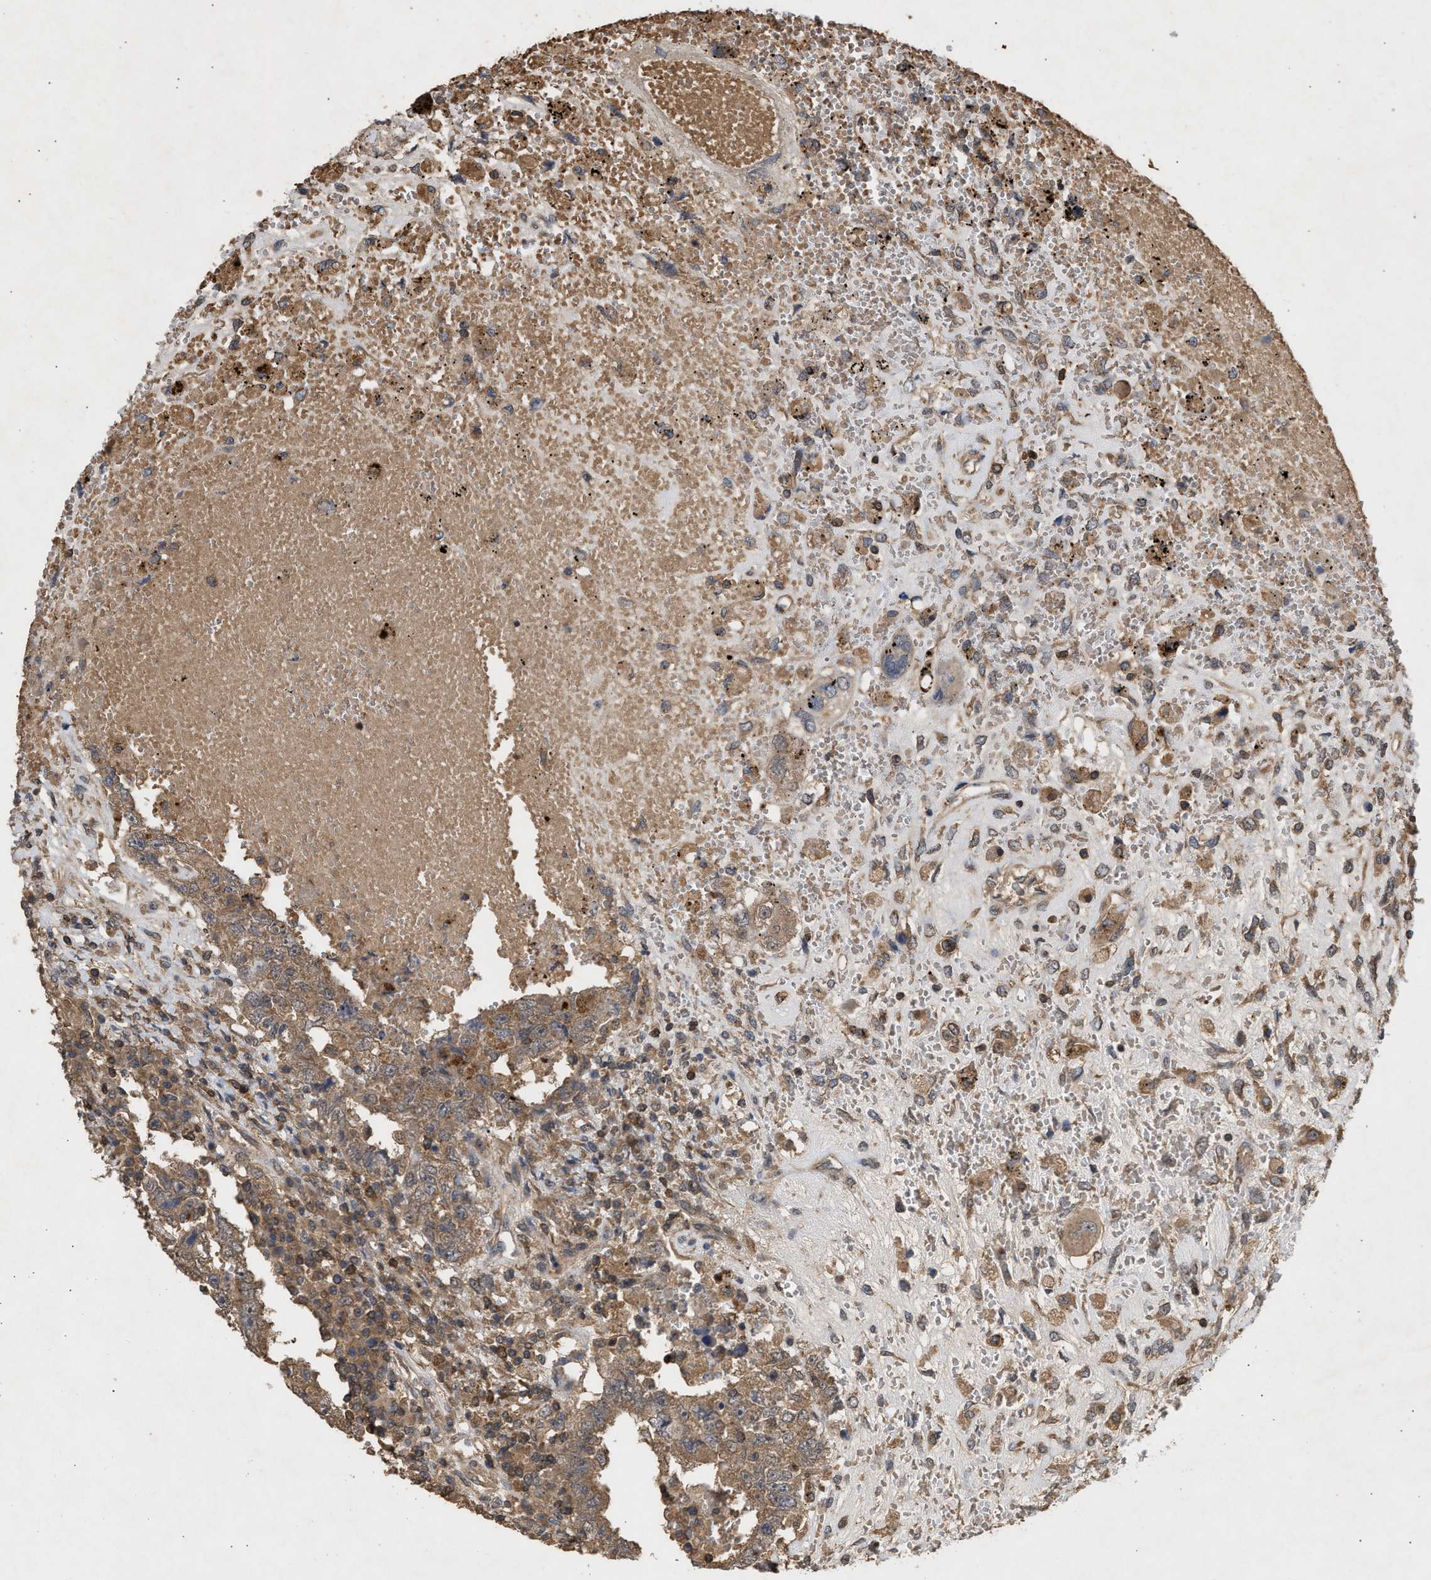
{"staining": {"intensity": "moderate", "quantity": ">75%", "location": "cytoplasmic/membranous"}, "tissue": "testis cancer", "cell_type": "Tumor cells", "image_type": "cancer", "snomed": [{"axis": "morphology", "description": "Carcinoma, Embryonal, NOS"}, {"axis": "topography", "description": "Testis"}], "caption": "Moderate cytoplasmic/membranous expression for a protein is identified in approximately >75% of tumor cells of testis cancer using immunohistochemistry (IHC).", "gene": "FITM1", "patient": {"sex": "male", "age": 26}}